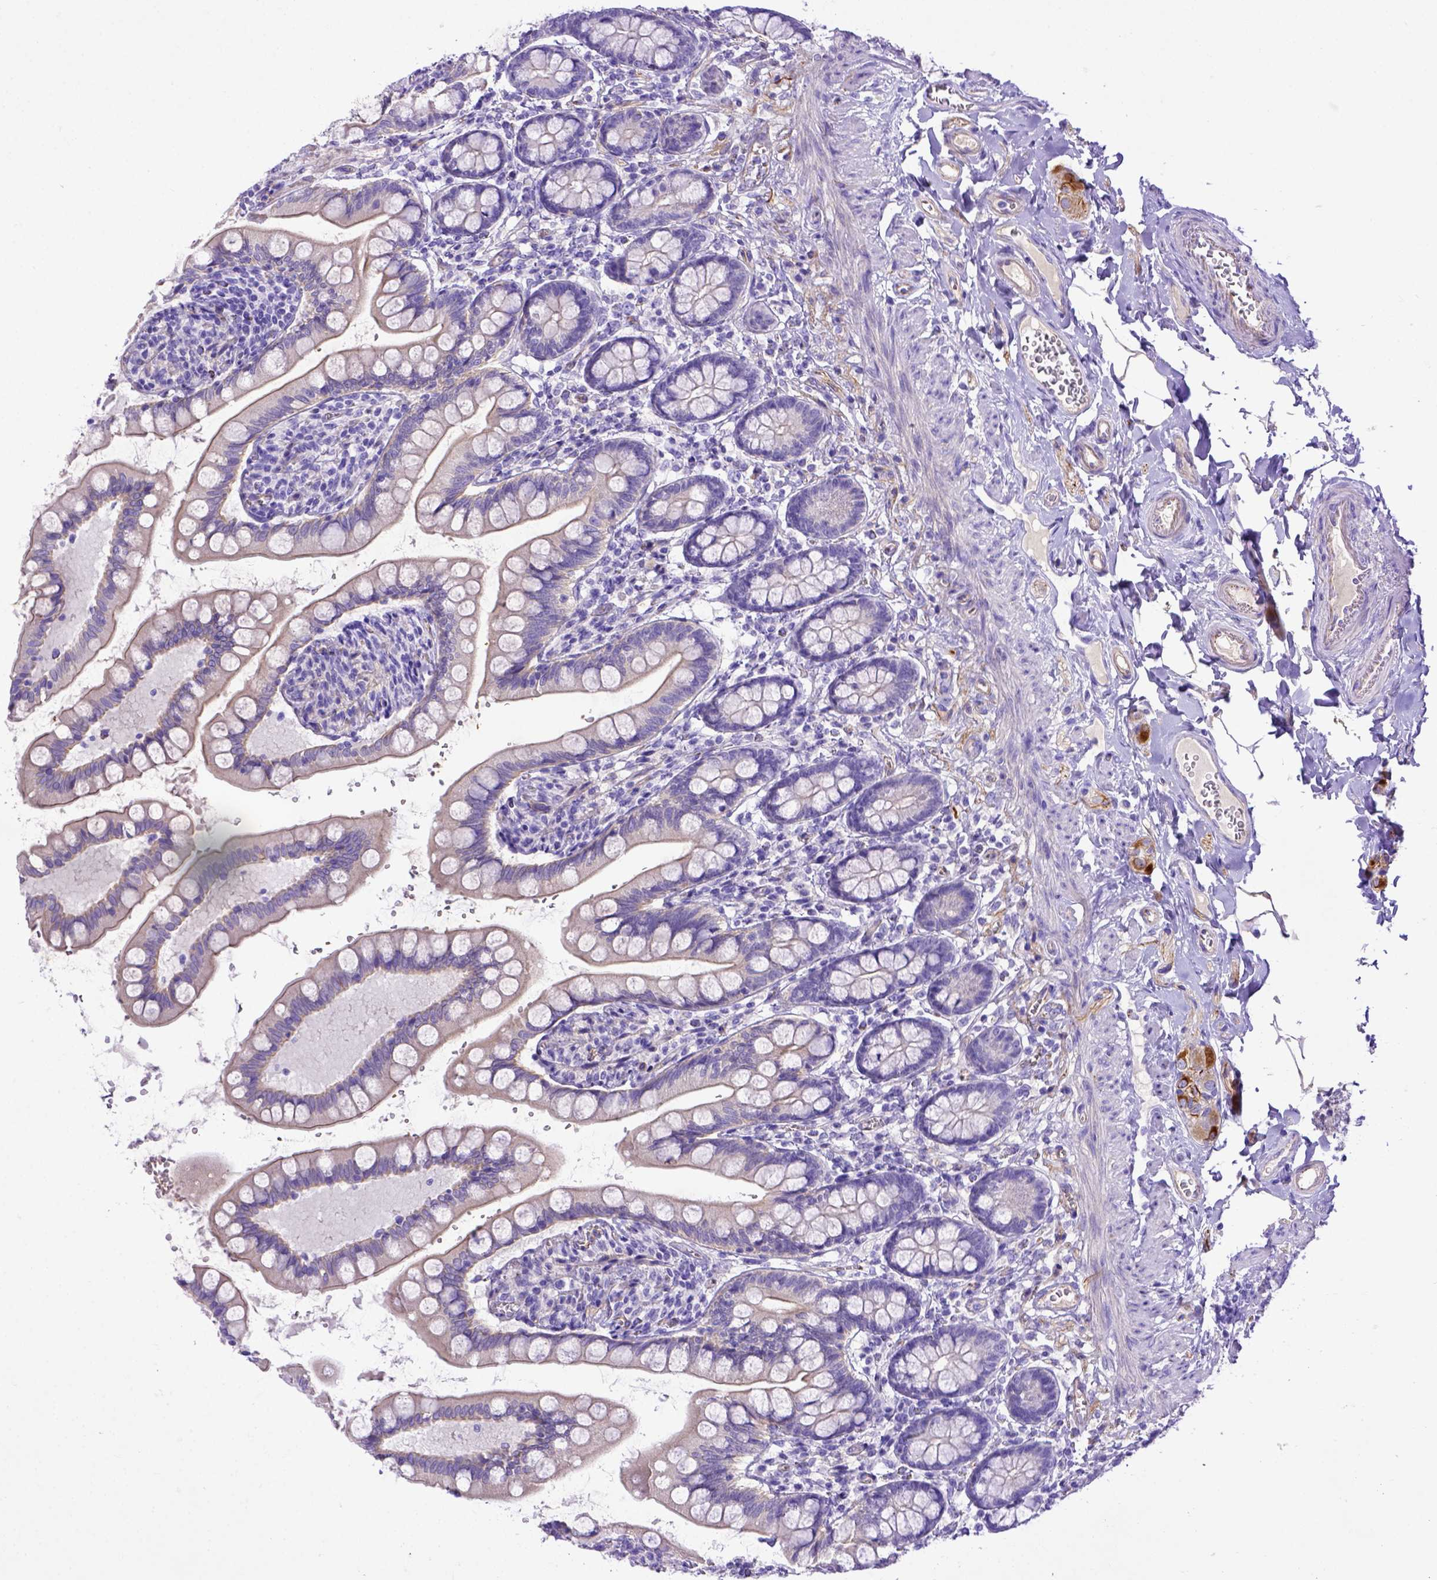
{"staining": {"intensity": "negative", "quantity": "none", "location": "none"}, "tissue": "small intestine", "cell_type": "Glandular cells", "image_type": "normal", "snomed": [{"axis": "morphology", "description": "Normal tissue, NOS"}, {"axis": "topography", "description": "Small intestine"}], "caption": "The immunohistochemistry image has no significant staining in glandular cells of small intestine. (Immunohistochemistry (ihc), brightfield microscopy, high magnification).", "gene": "LRRC18", "patient": {"sex": "female", "age": 56}}